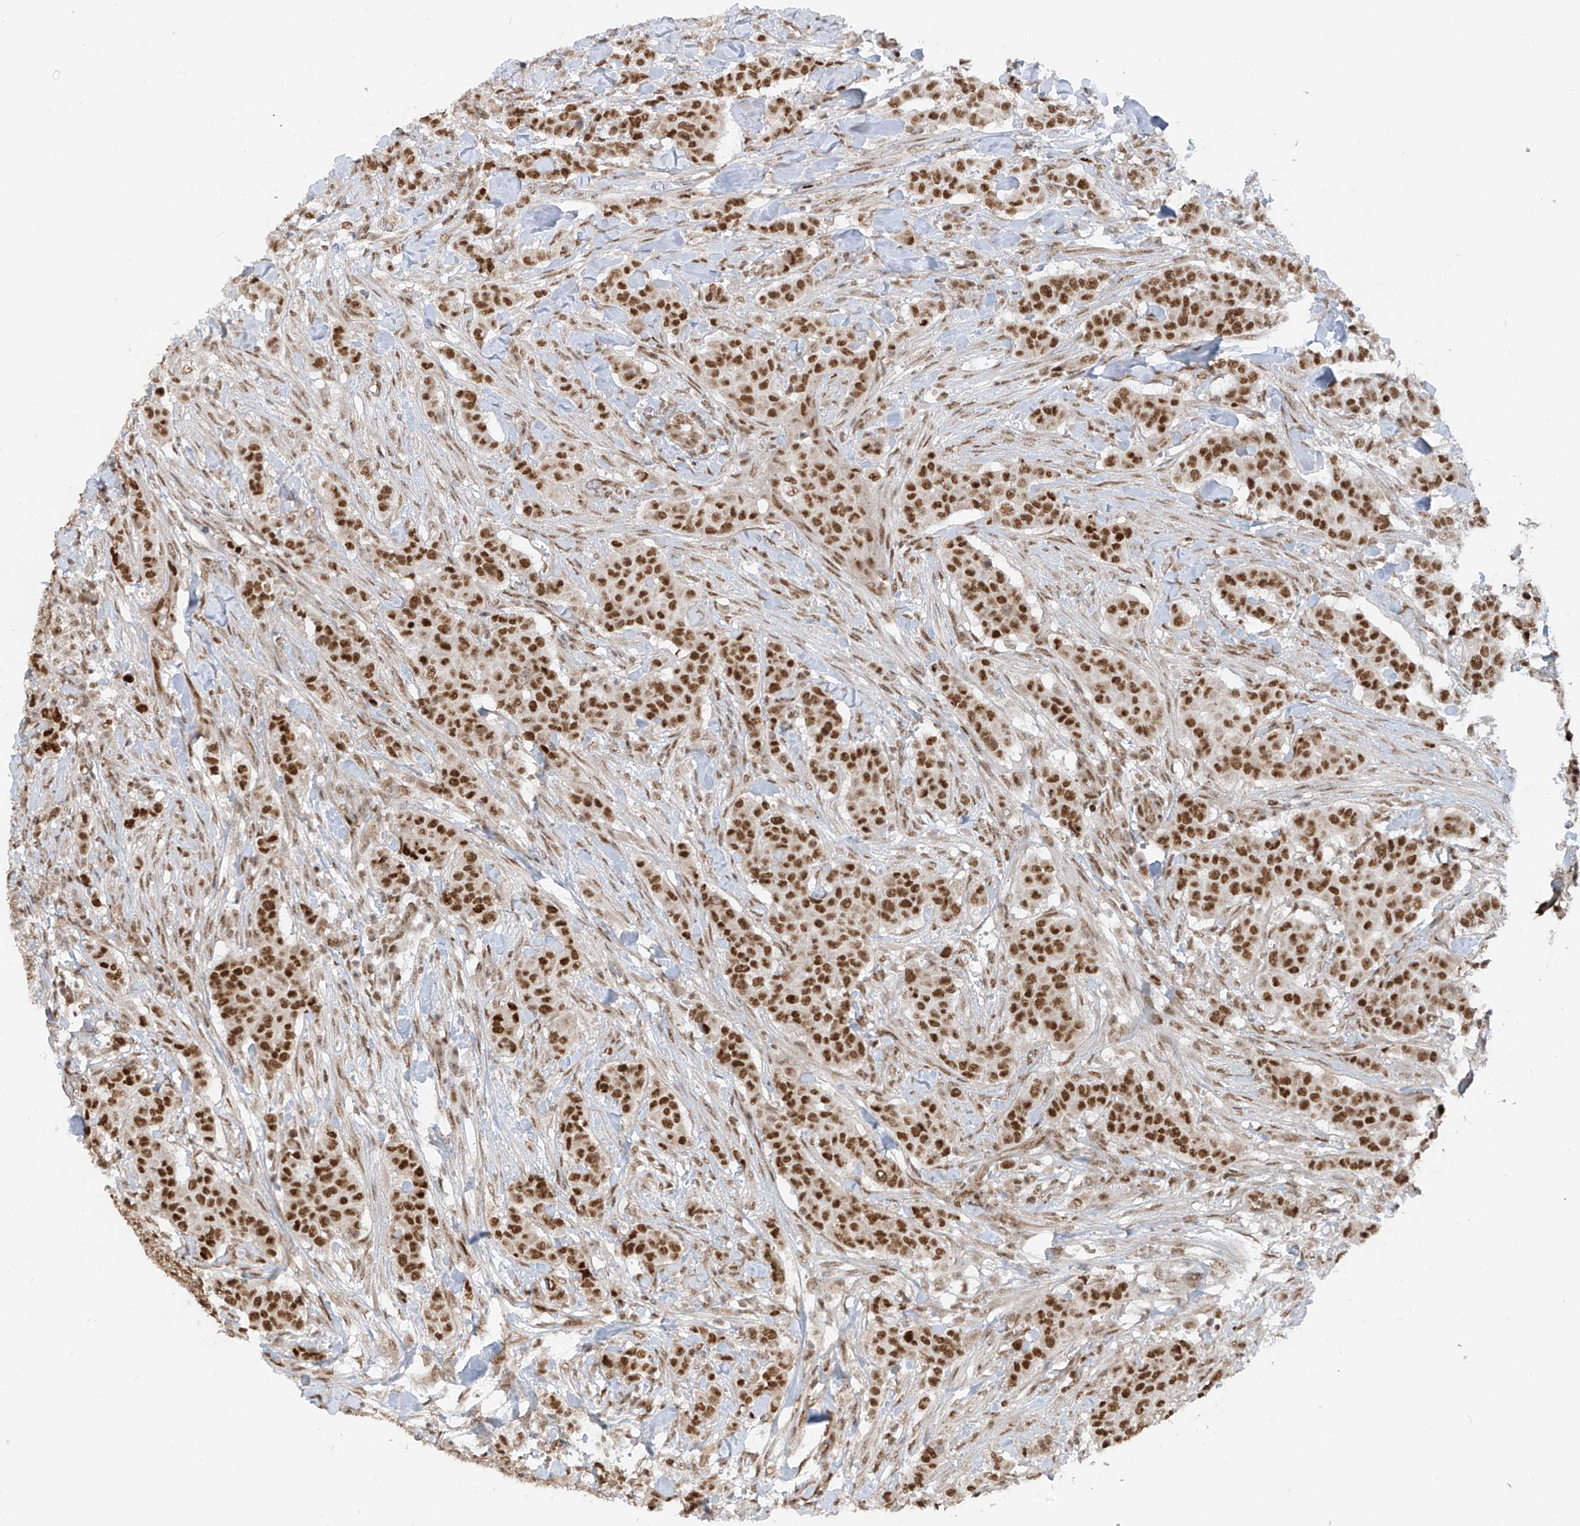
{"staining": {"intensity": "strong", "quantity": ">75%", "location": "nuclear"}, "tissue": "breast cancer", "cell_type": "Tumor cells", "image_type": "cancer", "snomed": [{"axis": "morphology", "description": "Duct carcinoma"}, {"axis": "topography", "description": "Breast"}], "caption": "Immunohistochemistry (IHC) micrograph of neoplastic tissue: breast invasive ductal carcinoma stained using immunohistochemistry reveals high levels of strong protein expression localized specifically in the nuclear of tumor cells, appearing as a nuclear brown color.", "gene": "ARHGEF3", "patient": {"sex": "female", "age": 40}}